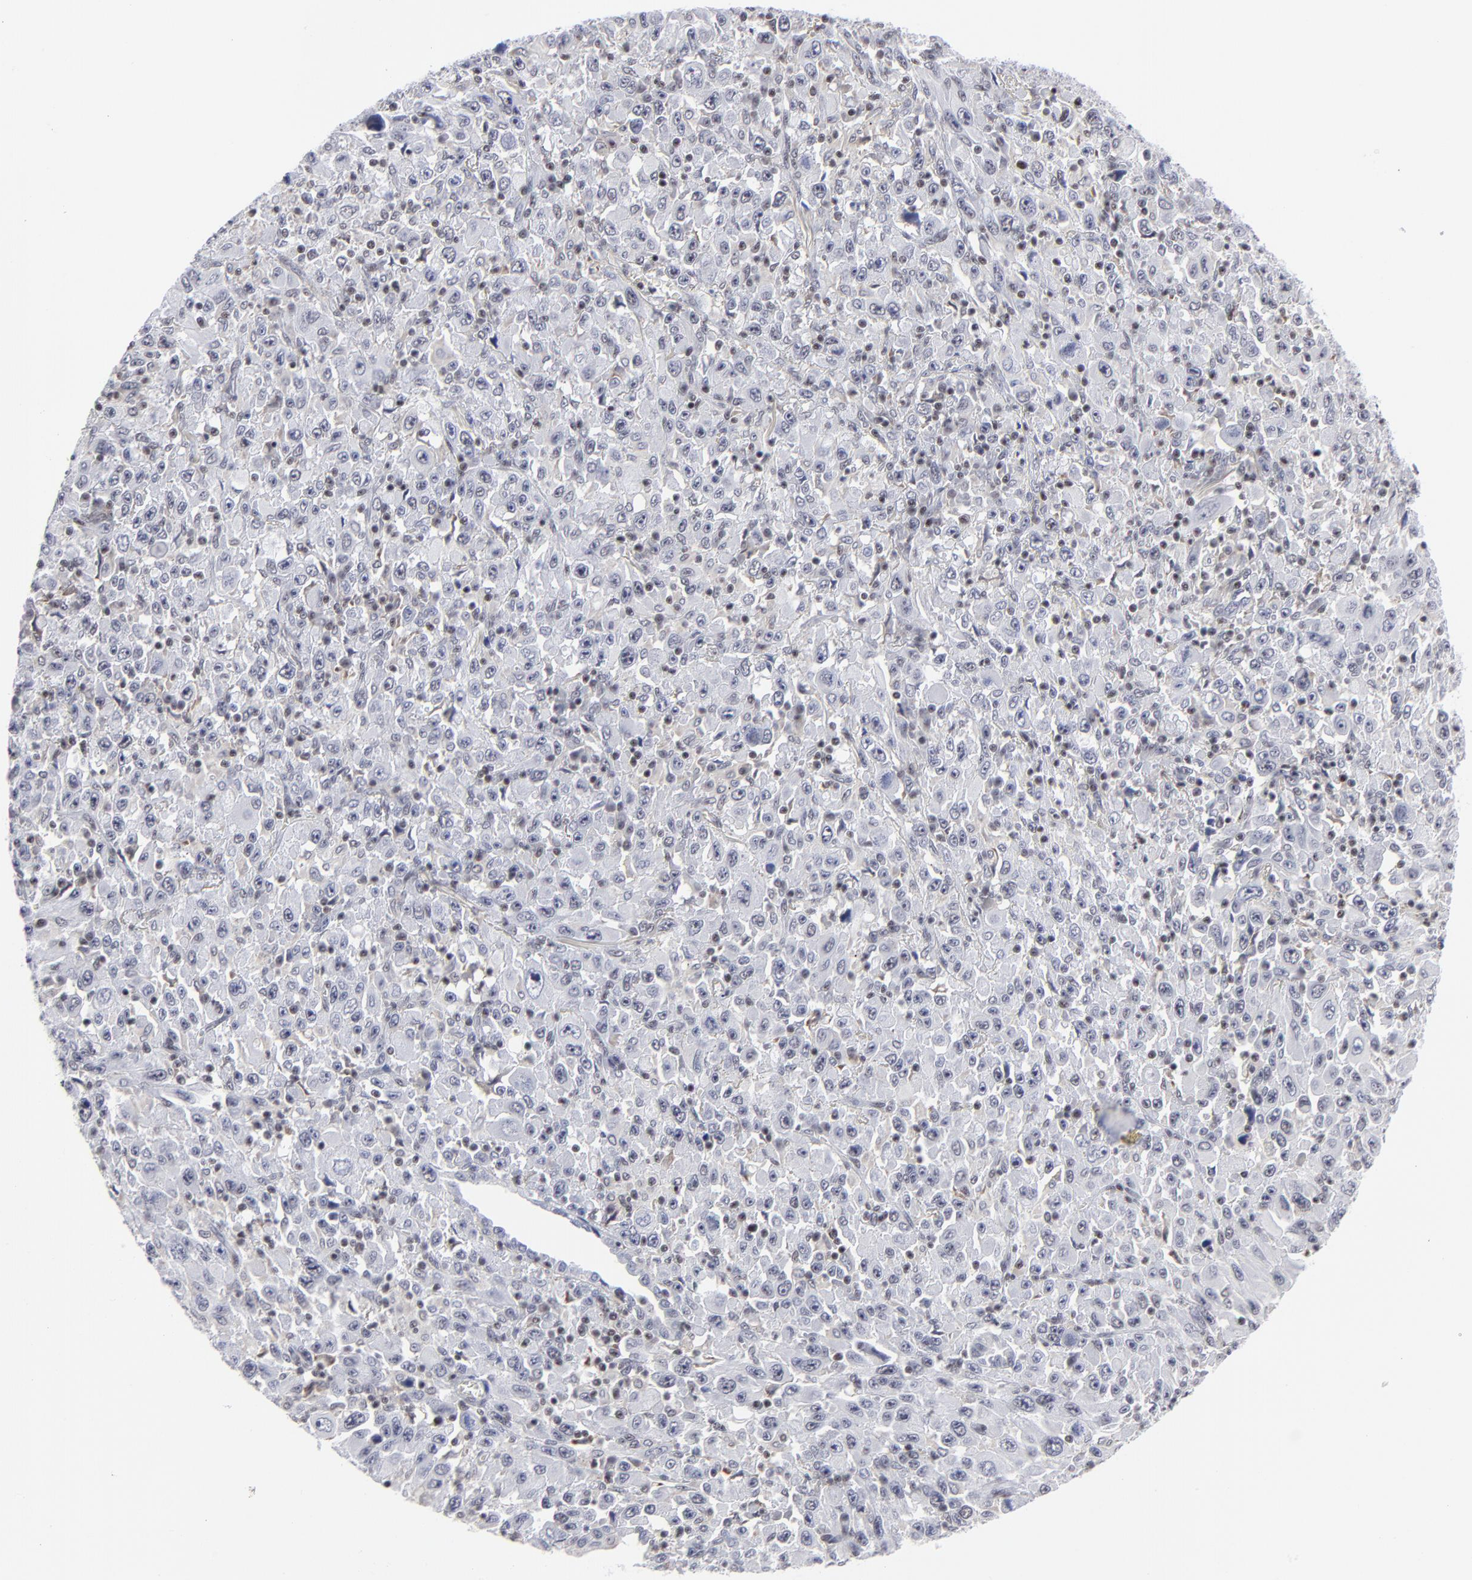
{"staining": {"intensity": "negative", "quantity": "none", "location": "none"}, "tissue": "melanoma", "cell_type": "Tumor cells", "image_type": "cancer", "snomed": [{"axis": "morphology", "description": "Malignant melanoma, Metastatic site"}, {"axis": "topography", "description": "Skin"}], "caption": "There is no significant staining in tumor cells of melanoma.", "gene": "SP2", "patient": {"sex": "female", "age": 56}}